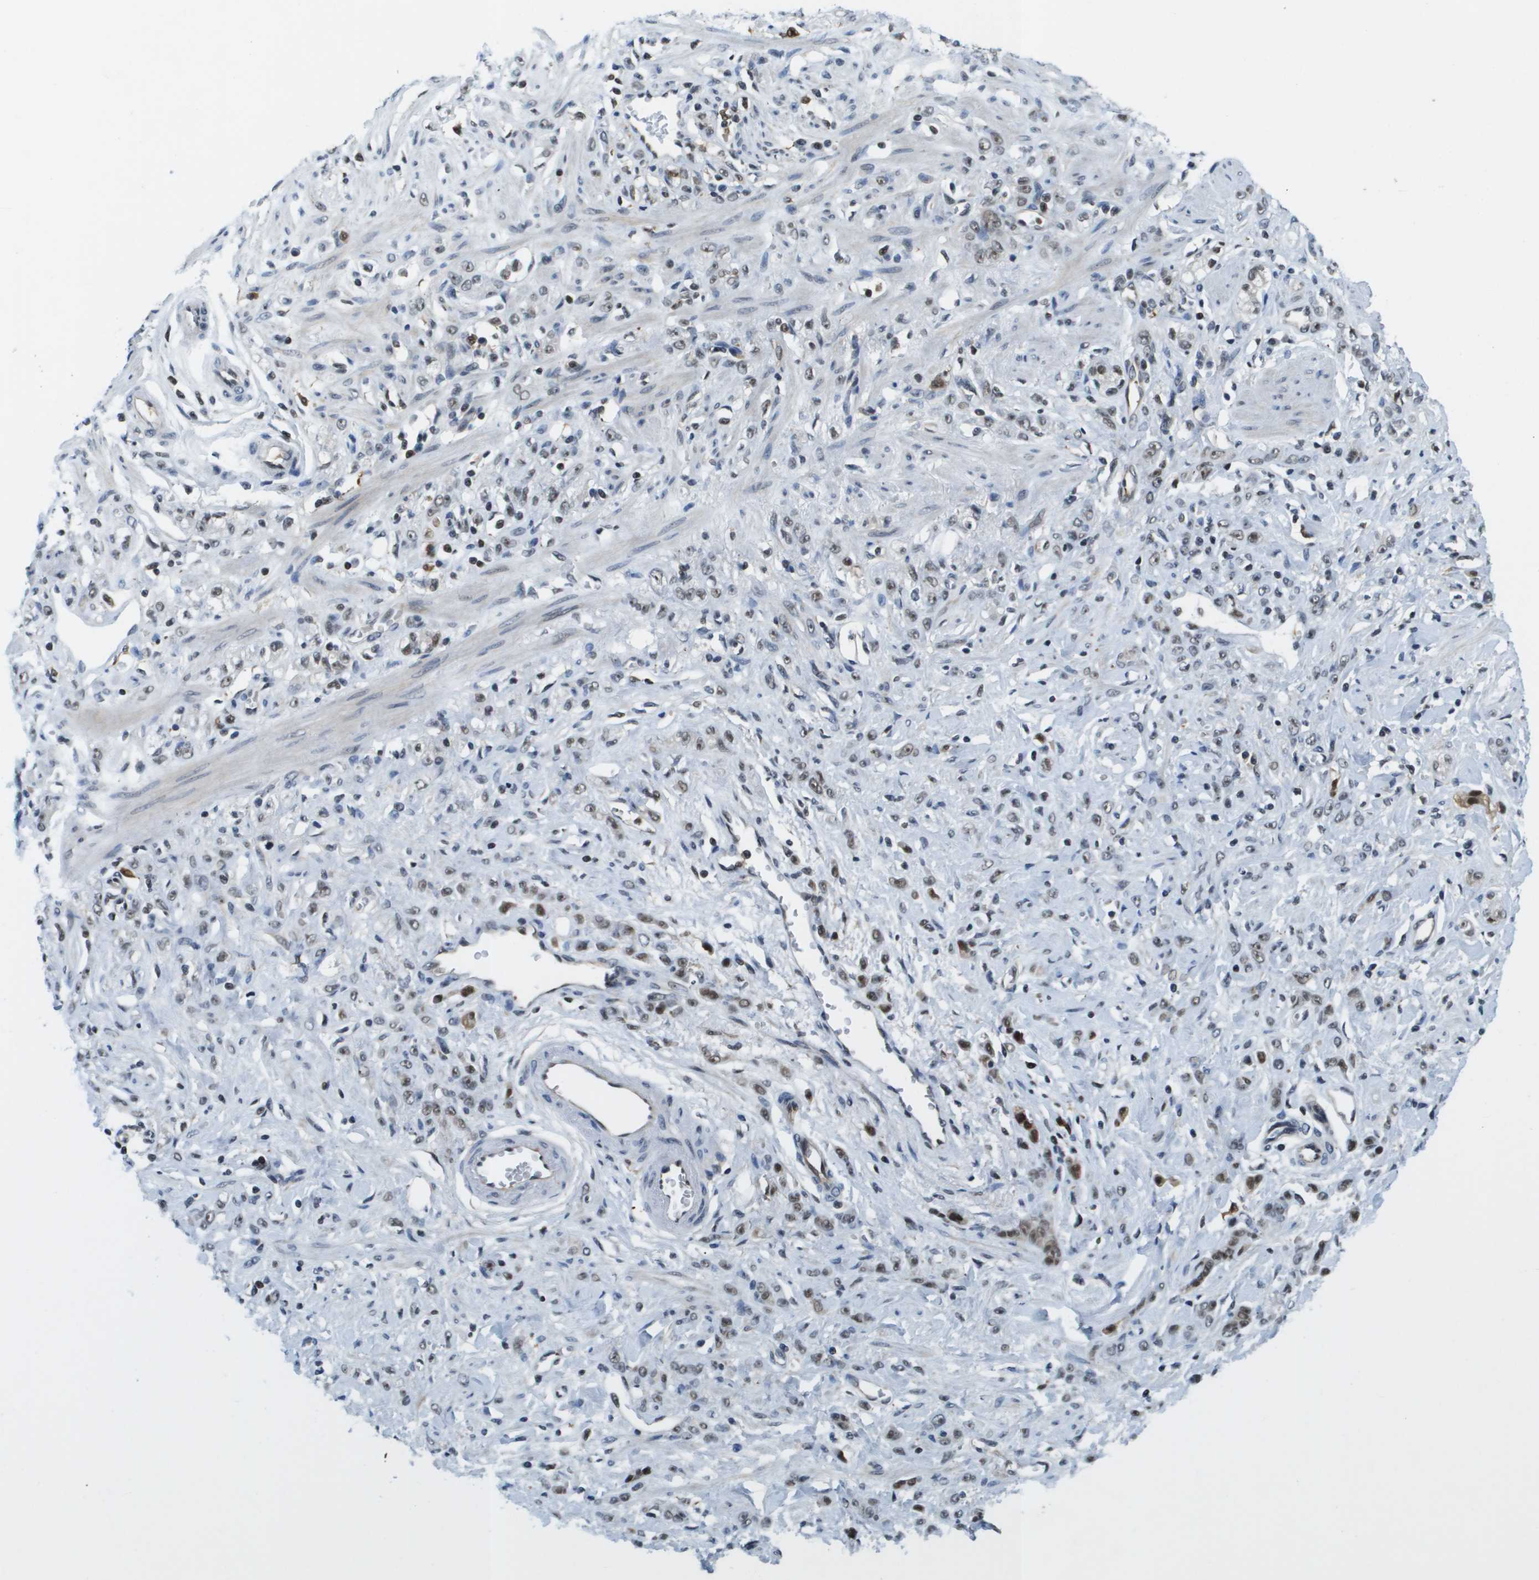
{"staining": {"intensity": "moderate", "quantity": "25%-75%", "location": "nuclear"}, "tissue": "stomach cancer", "cell_type": "Tumor cells", "image_type": "cancer", "snomed": [{"axis": "morphology", "description": "Normal tissue, NOS"}, {"axis": "morphology", "description": "Adenocarcinoma, NOS"}, {"axis": "topography", "description": "Stomach"}], "caption": "Immunohistochemical staining of human stomach cancer exhibits medium levels of moderate nuclear positivity in about 25%-75% of tumor cells.", "gene": "EP400", "patient": {"sex": "male", "age": 82}}